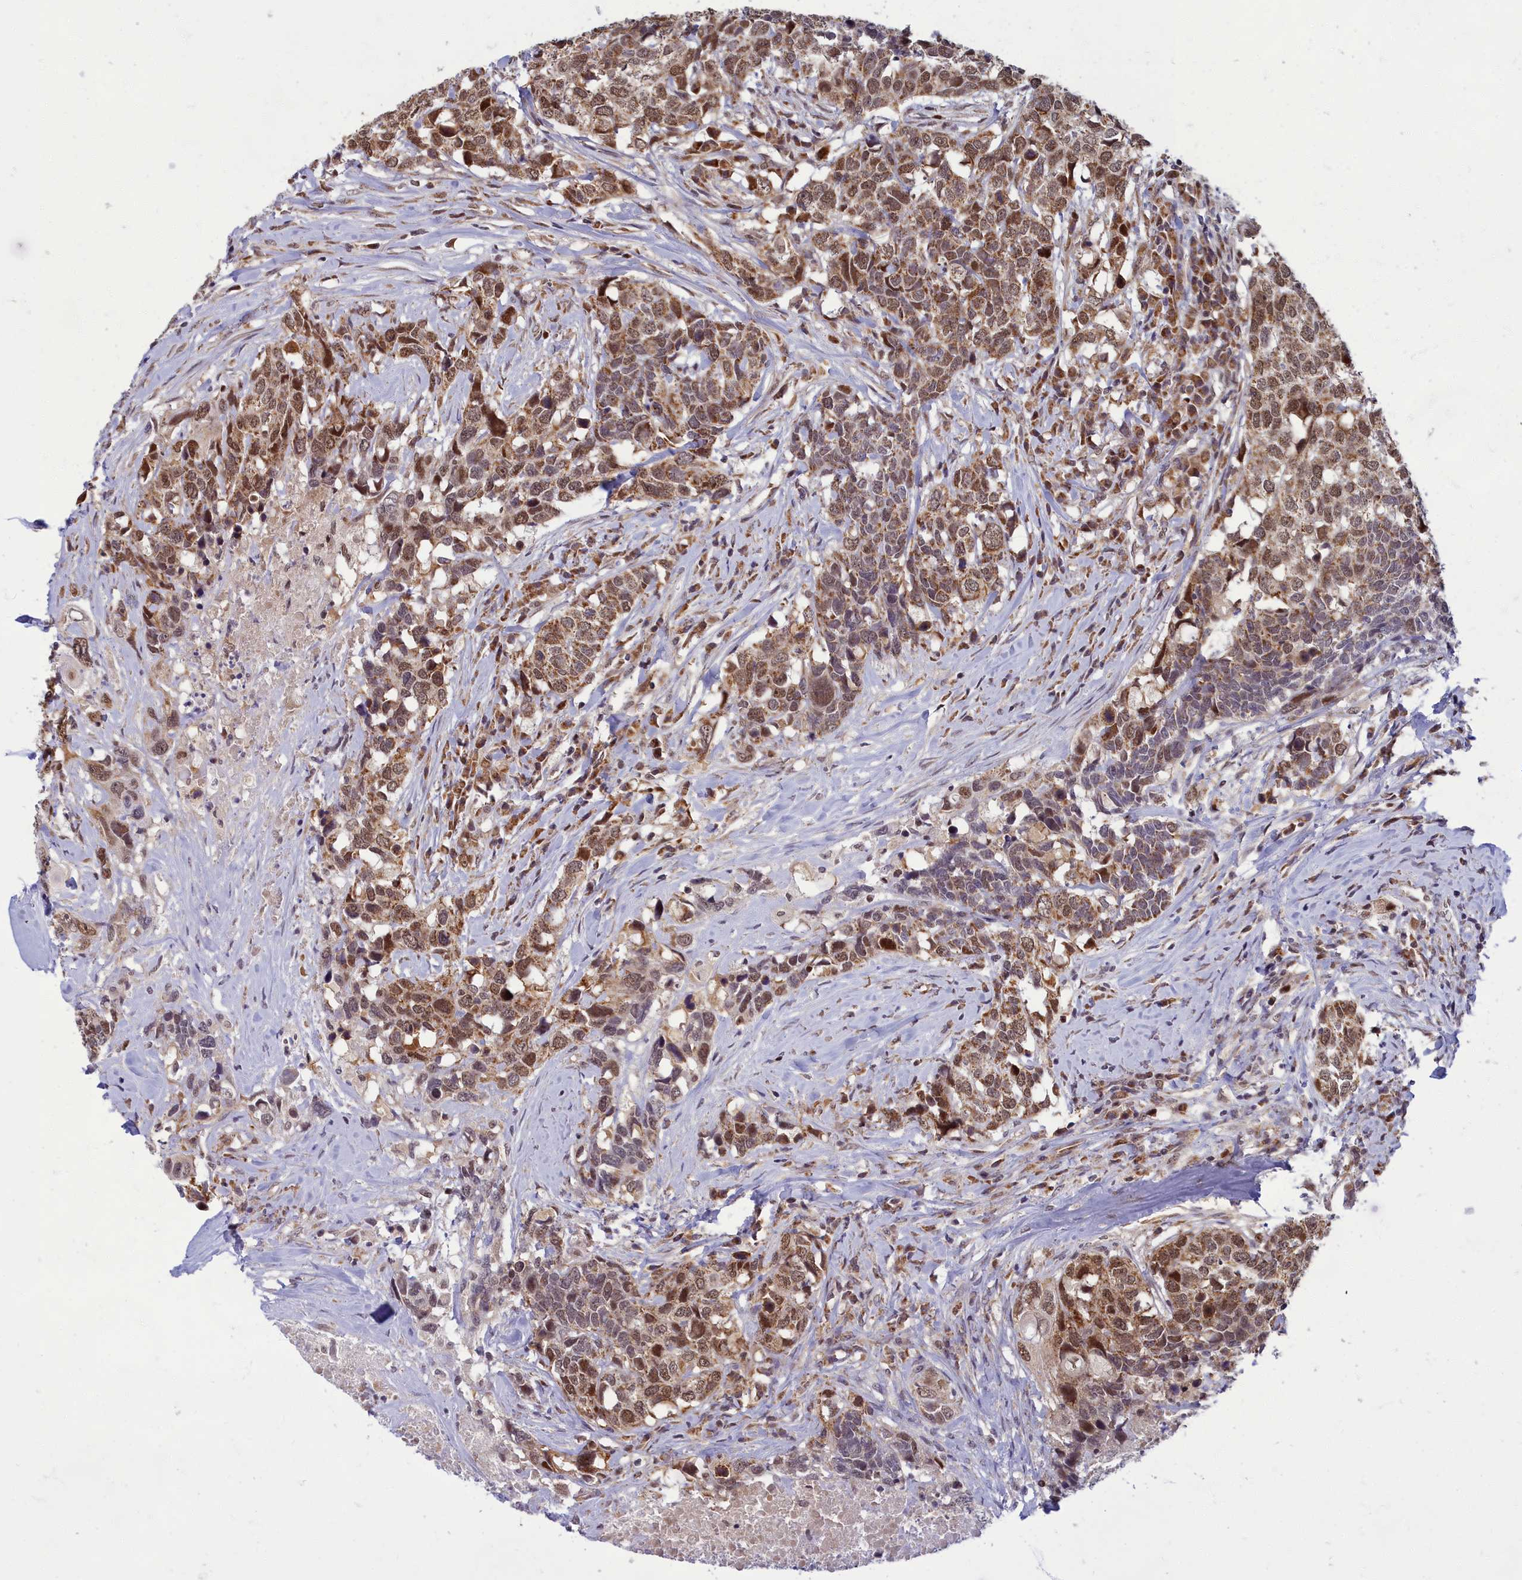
{"staining": {"intensity": "moderate", "quantity": ">75%", "location": "cytoplasmic/membranous,nuclear"}, "tissue": "head and neck cancer", "cell_type": "Tumor cells", "image_type": "cancer", "snomed": [{"axis": "morphology", "description": "Squamous cell carcinoma, NOS"}, {"axis": "topography", "description": "Head-Neck"}], "caption": "Tumor cells demonstrate medium levels of moderate cytoplasmic/membranous and nuclear staining in about >75% of cells in human head and neck cancer (squamous cell carcinoma). (DAB IHC with brightfield microscopy, high magnification).", "gene": "EARS2", "patient": {"sex": "male", "age": 66}}